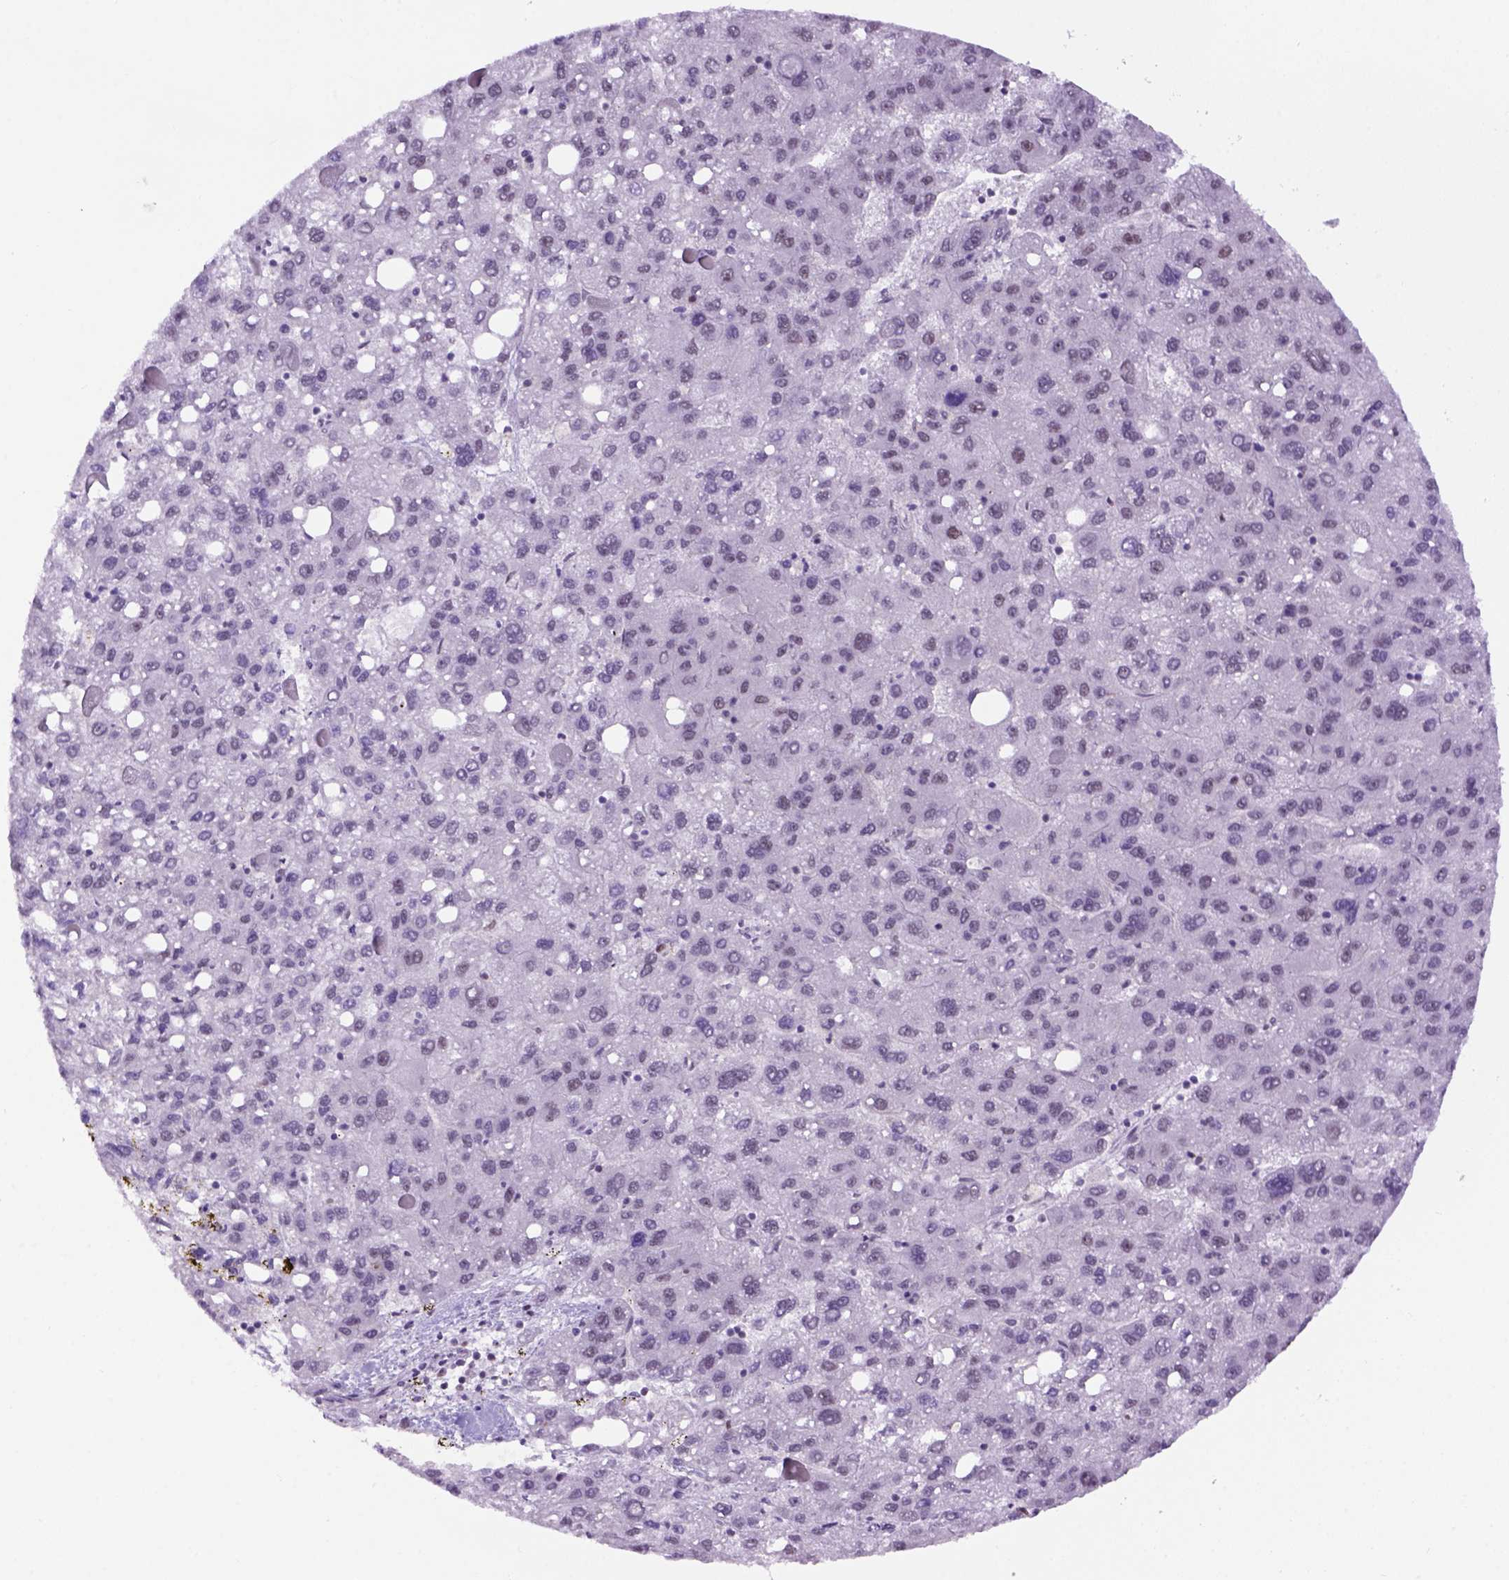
{"staining": {"intensity": "negative", "quantity": "none", "location": "none"}, "tissue": "liver cancer", "cell_type": "Tumor cells", "image_type": "cancer", "snomed": [{"axis": "morphology", "description": "Carcinoma, Hepatocellular, NOS"}, {"axis": "topography", "description": "Liver"}], "caption": "Tumor cells show no significant positivity in liver cancer.", "gene": "TBPL1", "patient": {"sex": "female", "age": 82}}